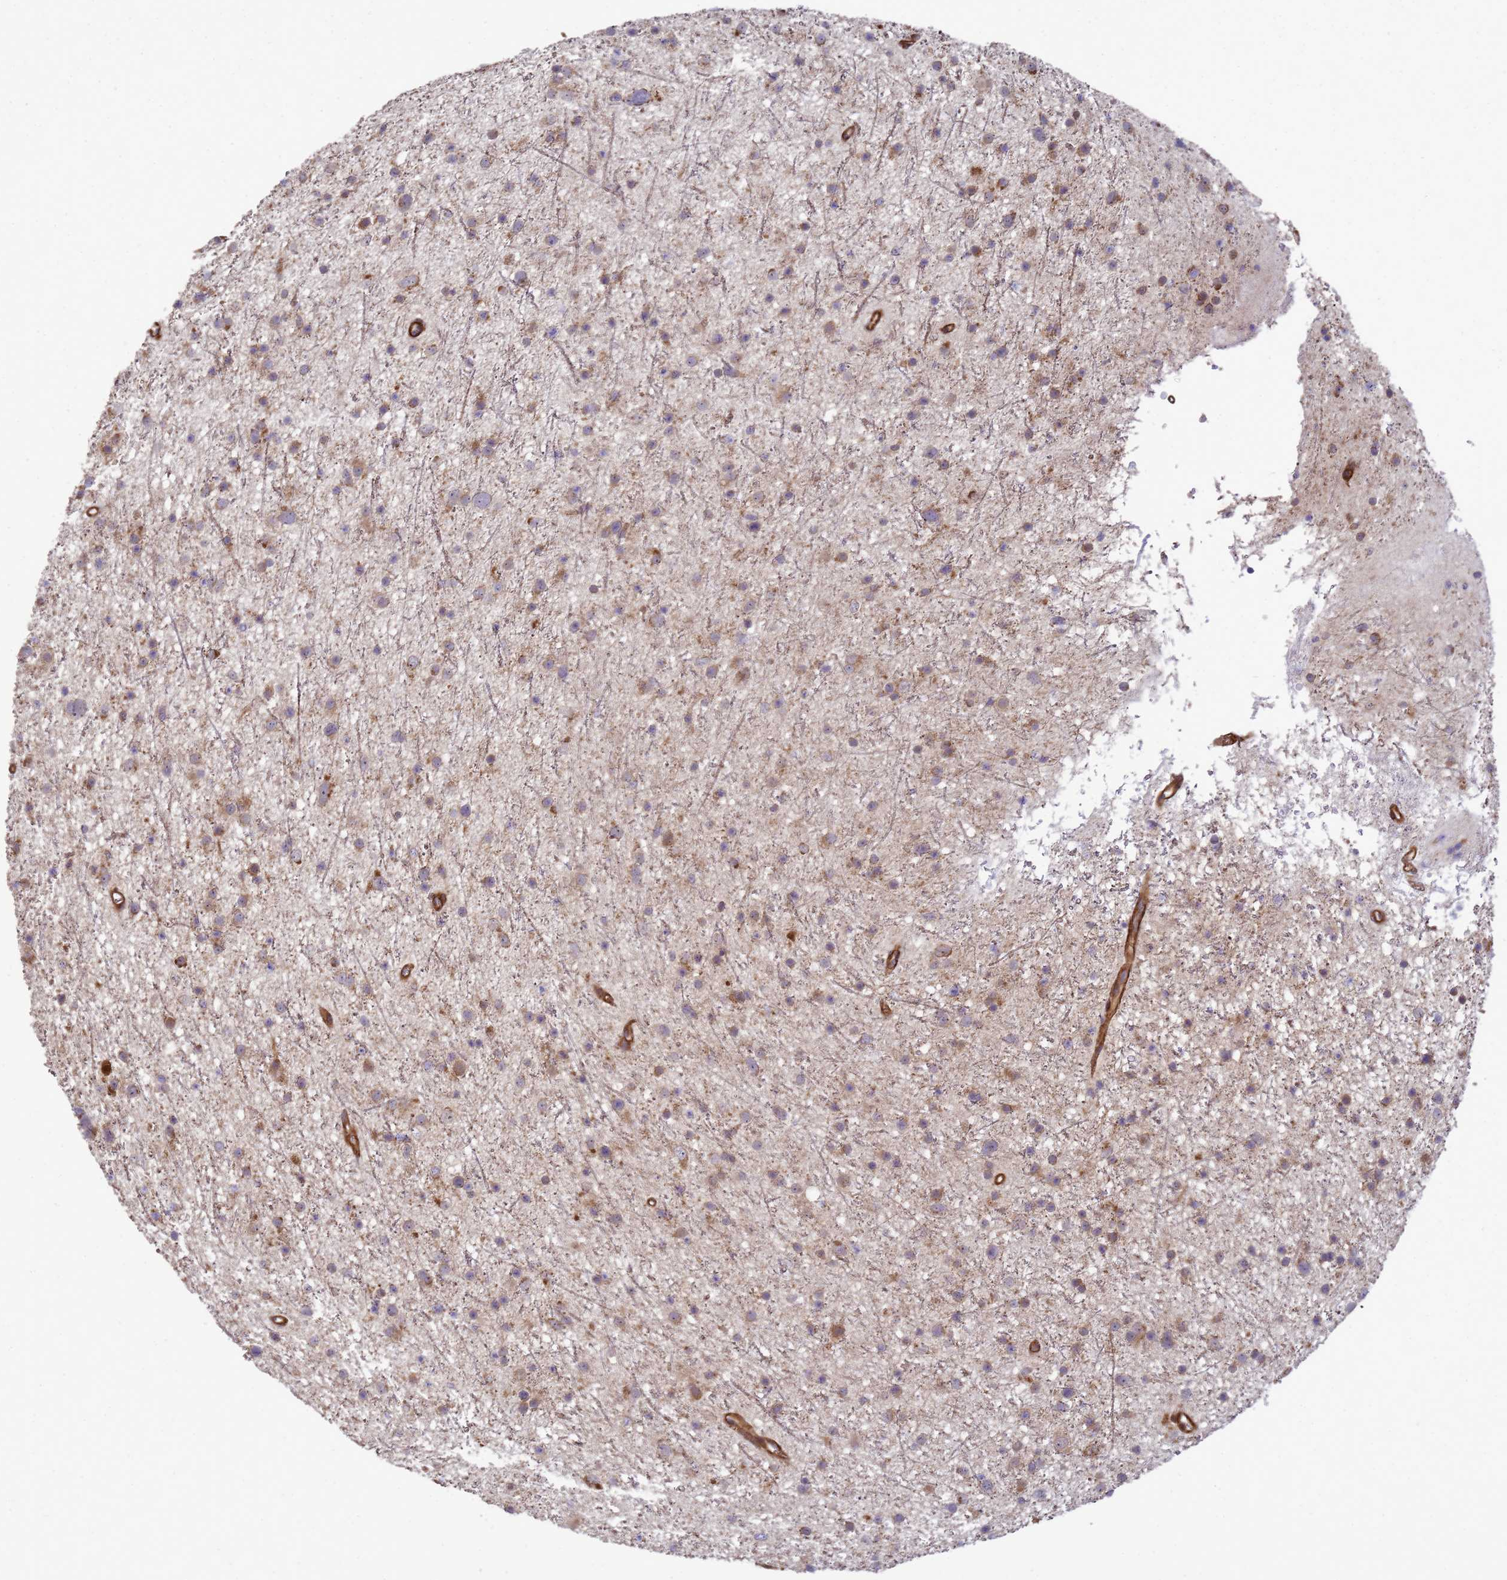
{"staining": {"intensity": "moderate", "quantity": "<25%", "location": "cytoplasmic/membranous"}, "tissue": "glioma", "cell_type": "Tumor cells", "image_type": "cancer", "snomed": [{"axis": "morphology", "description": "Glioma, malignant, Low grade"}, {"axis": "topography", "description": "Cerebral cortex"}], "caption": "Immunohistochemical staining of low-grade glioma (malignant) exhibits moderate cytoplasmic/membranous protein positivity in about <25% of tumor cells.", "gene": "CNOT1", "patient": {"sex": "female", "age": 39}}